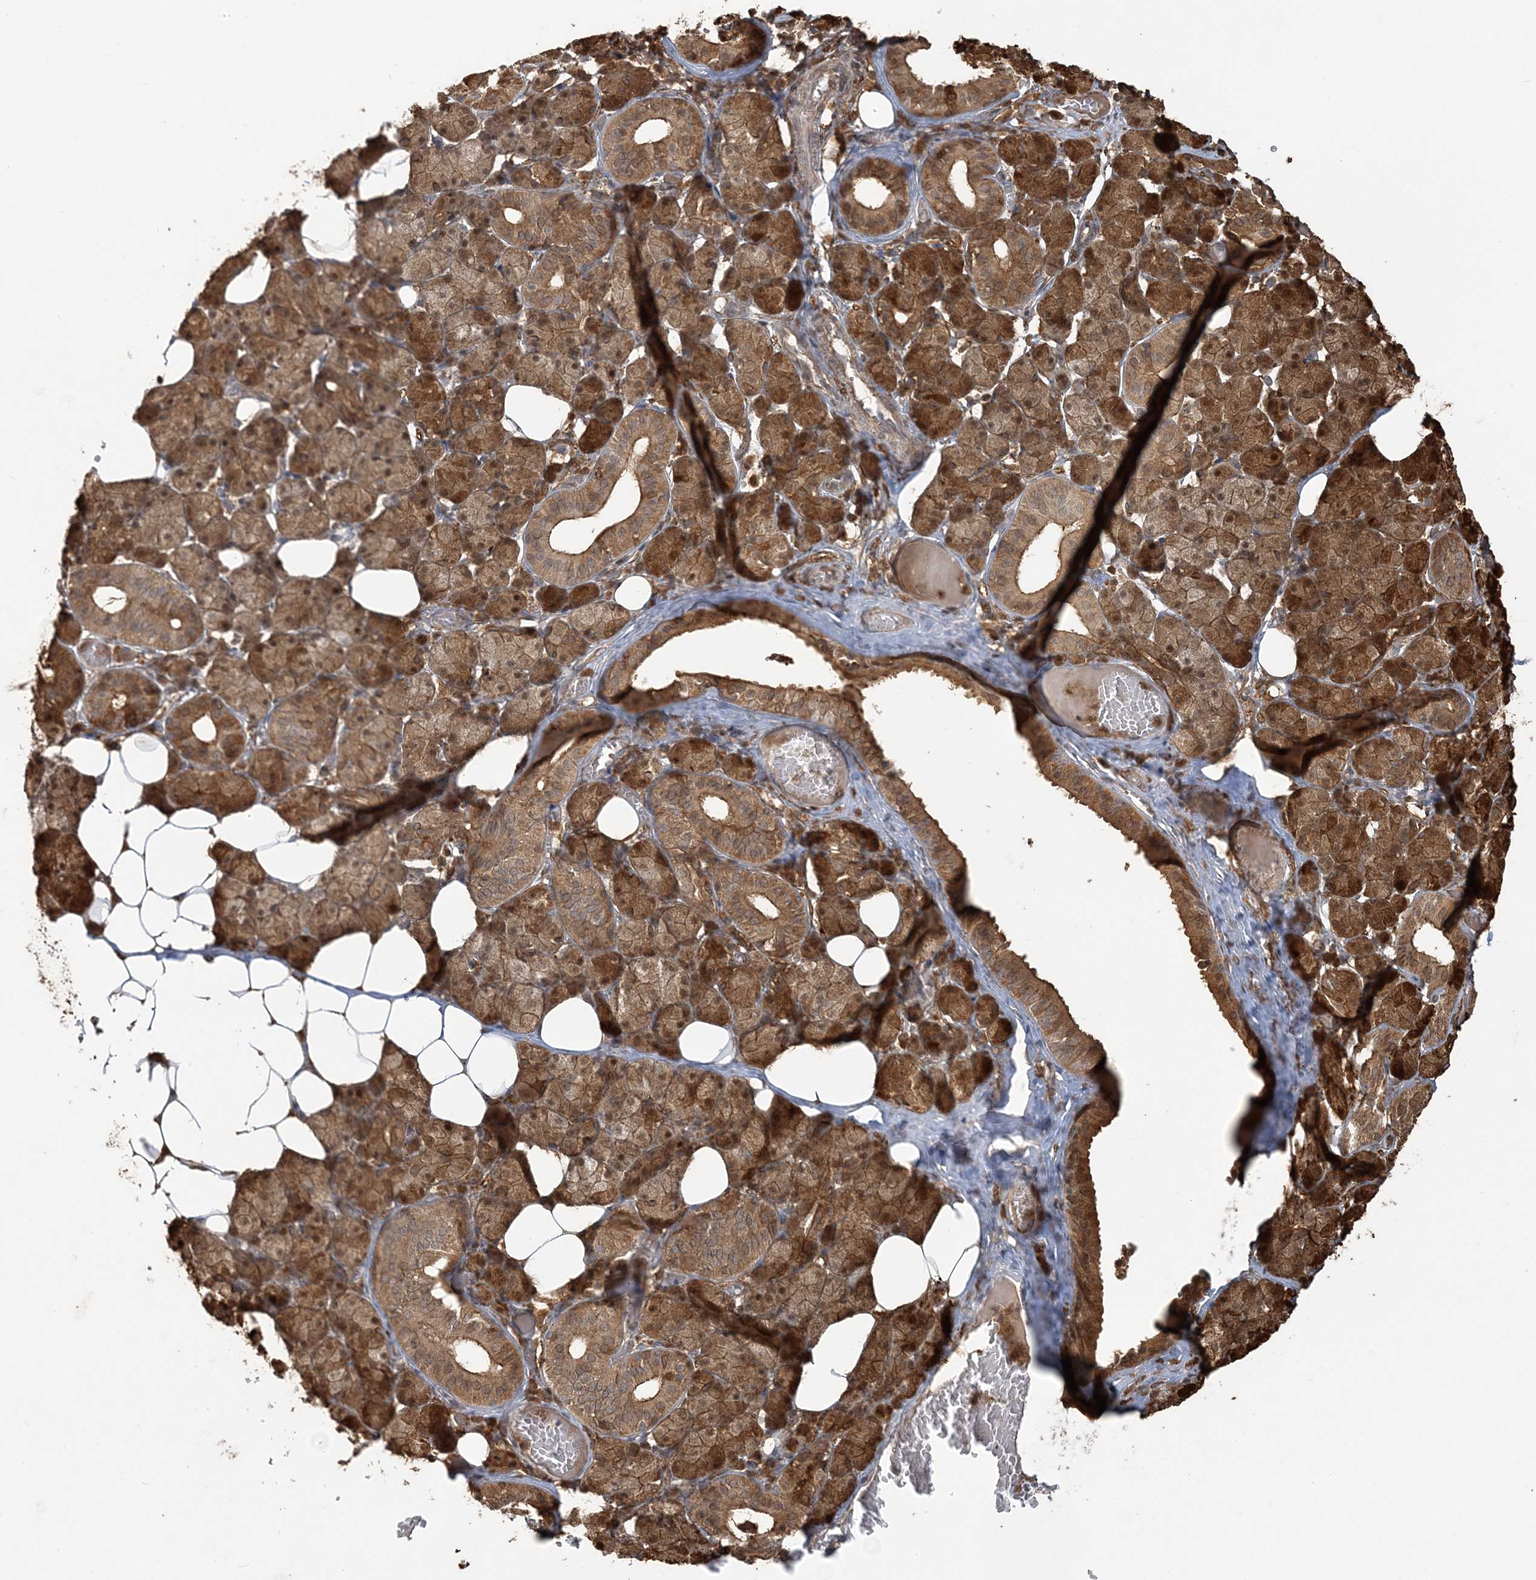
{"staining": {"intensity": "strong", "quantity": ">75%", "location": "cytoplasmic/membranous,nuclear"}, "tissue": "salivary gland", "cell_type": "Glandular cells", "image_type": "normal", "snomed": [{"axis": "morphology", "description": "Normal tissue, NOS"}, {"axis": "topography", "description": "Salivary gland"}], "caption": "Protein expression analysis of benign salivary gland demonstrates strong cytoplasmic/membranous,nuclear staining in approximately >75% of glandular cells.", "gene": "CAB39", "patient": {"sex": "female", "age": 33}}